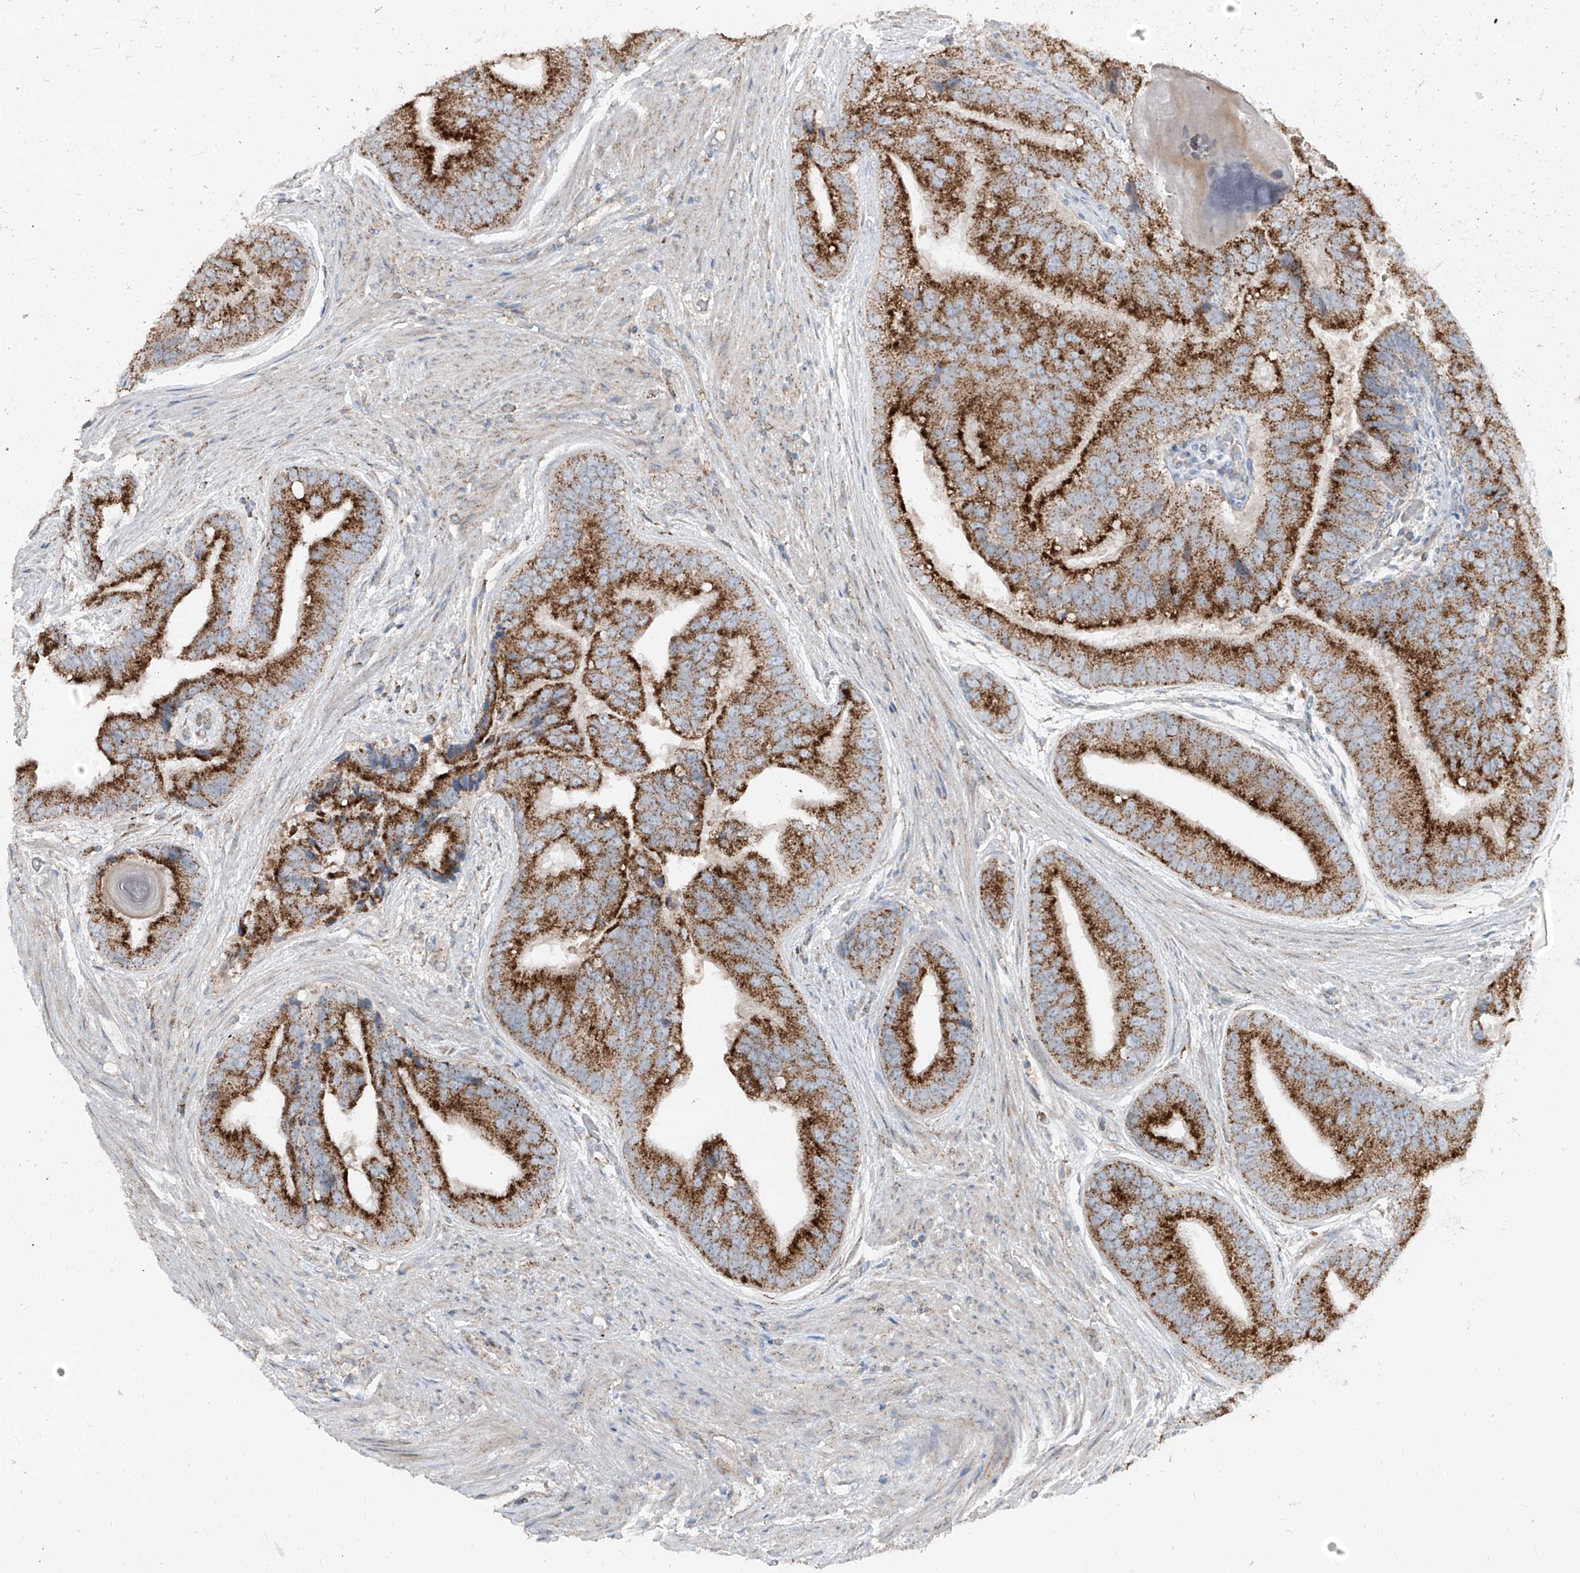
{"staining": {"intensity": "strong", "quantity": ">75%", "location": "cytoplasmic/membranous"}, "tissue": "prostate cancer", "cell_type": "Tumor cells", "image_type": "cancer", "snomed": [{"axis": "morphology", "description": "Adenocarcinoma, High grade"}, {"axis": "topography", "description": "Prostate"}], "caption": "This photomicrograph shows prostate adenocarcinoma (high-grade) stained with immunohistochemistry (IHC) to label a protein in brown. The cytoplasmic/membranous of tumor cells show strong positivity for the protein. Nuclei are counter-stained blue.", "gene": "ABCD3", "patient": {"sex": "male", "age": 70}}